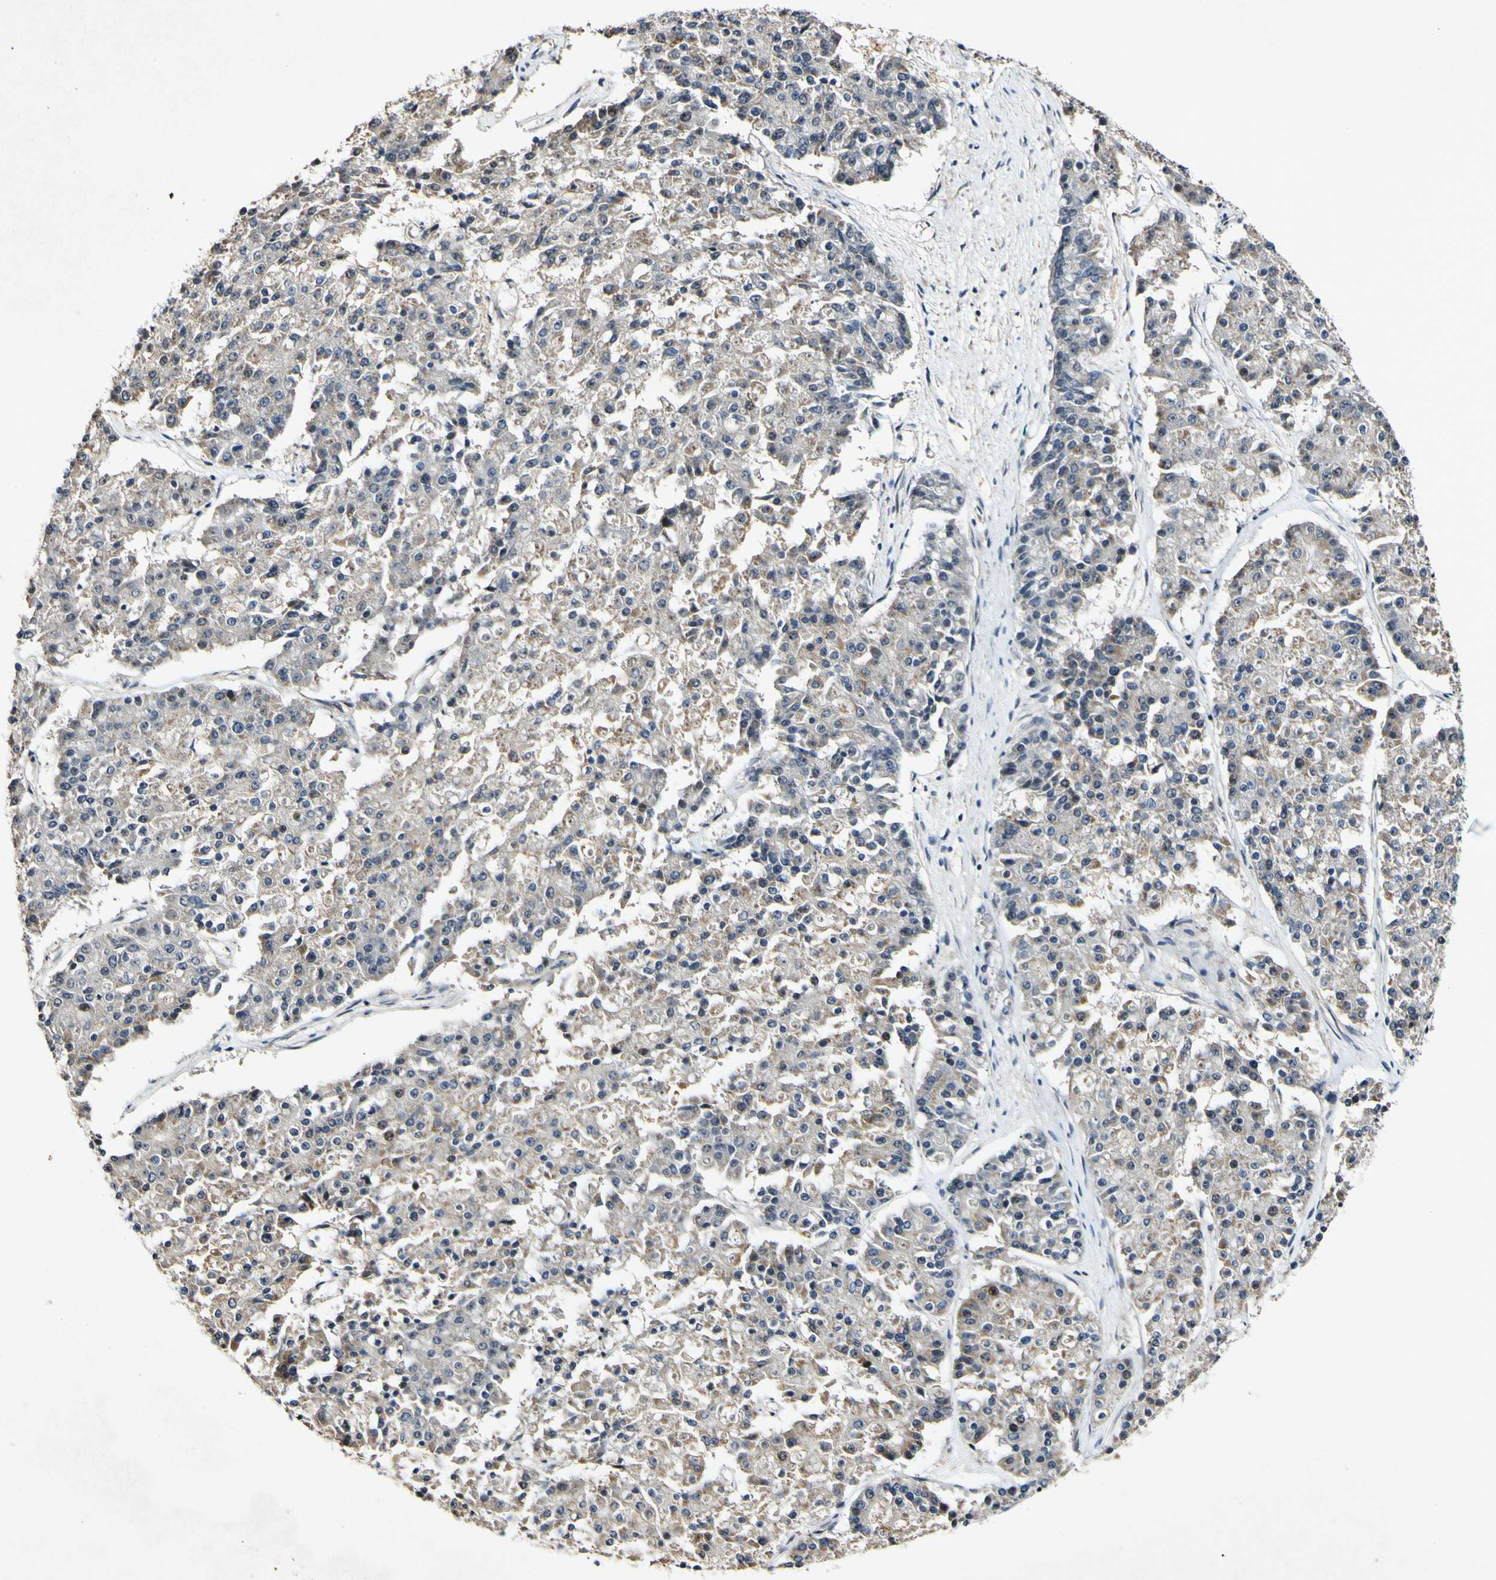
{"staining": {"intensity": "negative", "quantity": "none", "location": "none"}, "tissue": "pancreatic cancer", "cell_type": "Tumor cells", "image_type": "cancer", "snomed": [{"axis": "morphology", "description": "Adenocarcinoma, NOS"}, {"axis": "topography", "description": "Pancreas"}], "caption": "Human pancreatic adenocarcinoma stained for a protein using immunohistochemistry exhibits no expression in tumor cells.", "gene": "POLR2F", "patient": {"sex": "male", "age": 50}}